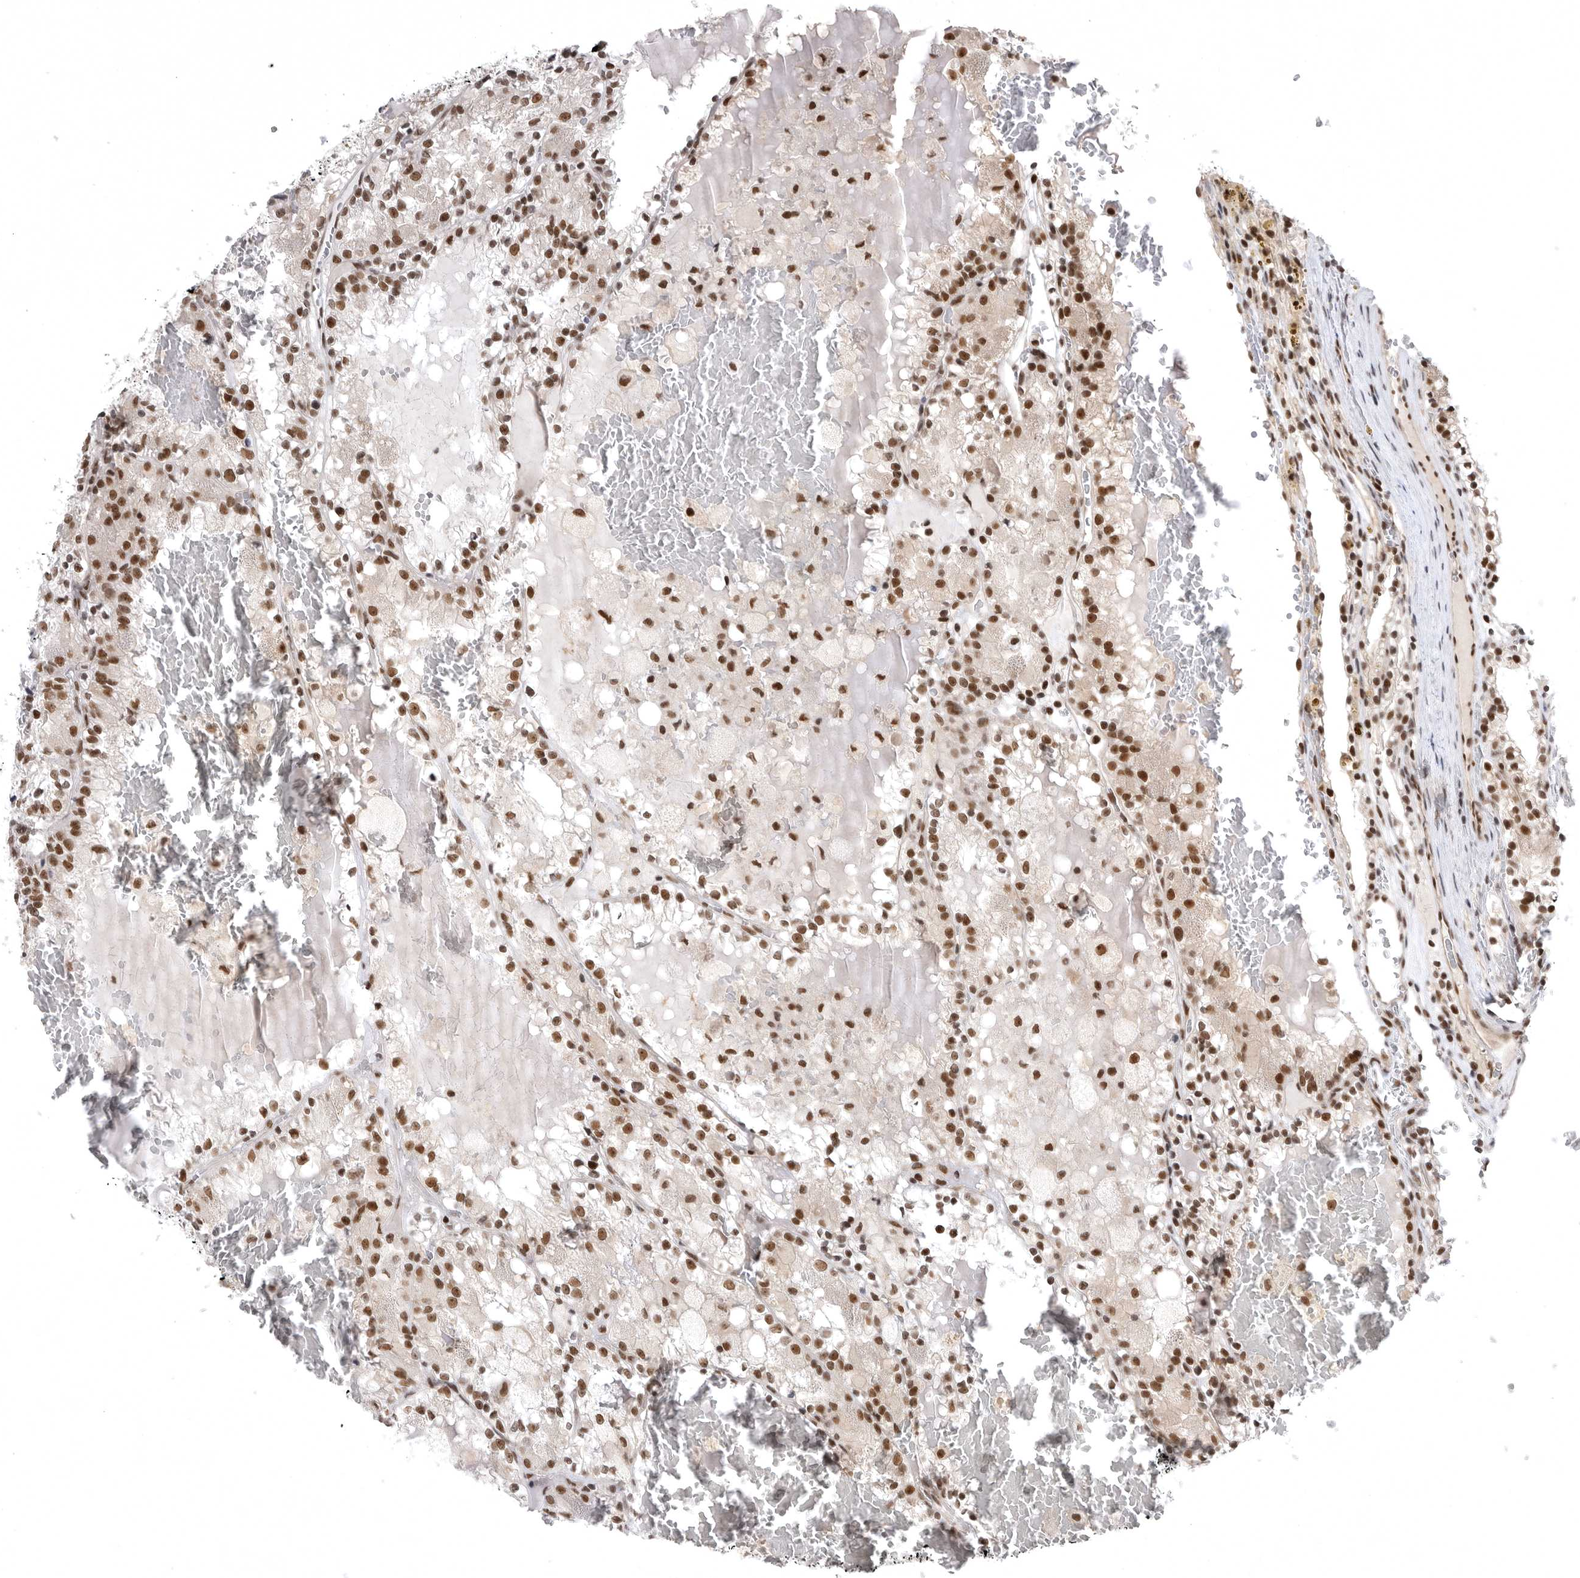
{"staining": {"intensity": "strong", "quantity": ">75%", "location": "nuclear"}, "tissue": "renal cancer", "cell_type": "Tumor cells", "image_type": "cancer", "snomed": [{"axis": "morphology", "description": "Adenocarcinoma, NOS"}, {"axis": "topography", "description": "Kidney"}], "caption": "Human renal adenocarcinoma stained with a brown dye exhibits strong nuclear positive positivity in about >75% of tumor cells.", "gene": "ZNF830", "patient": {"sex": "female", "age": 56}}